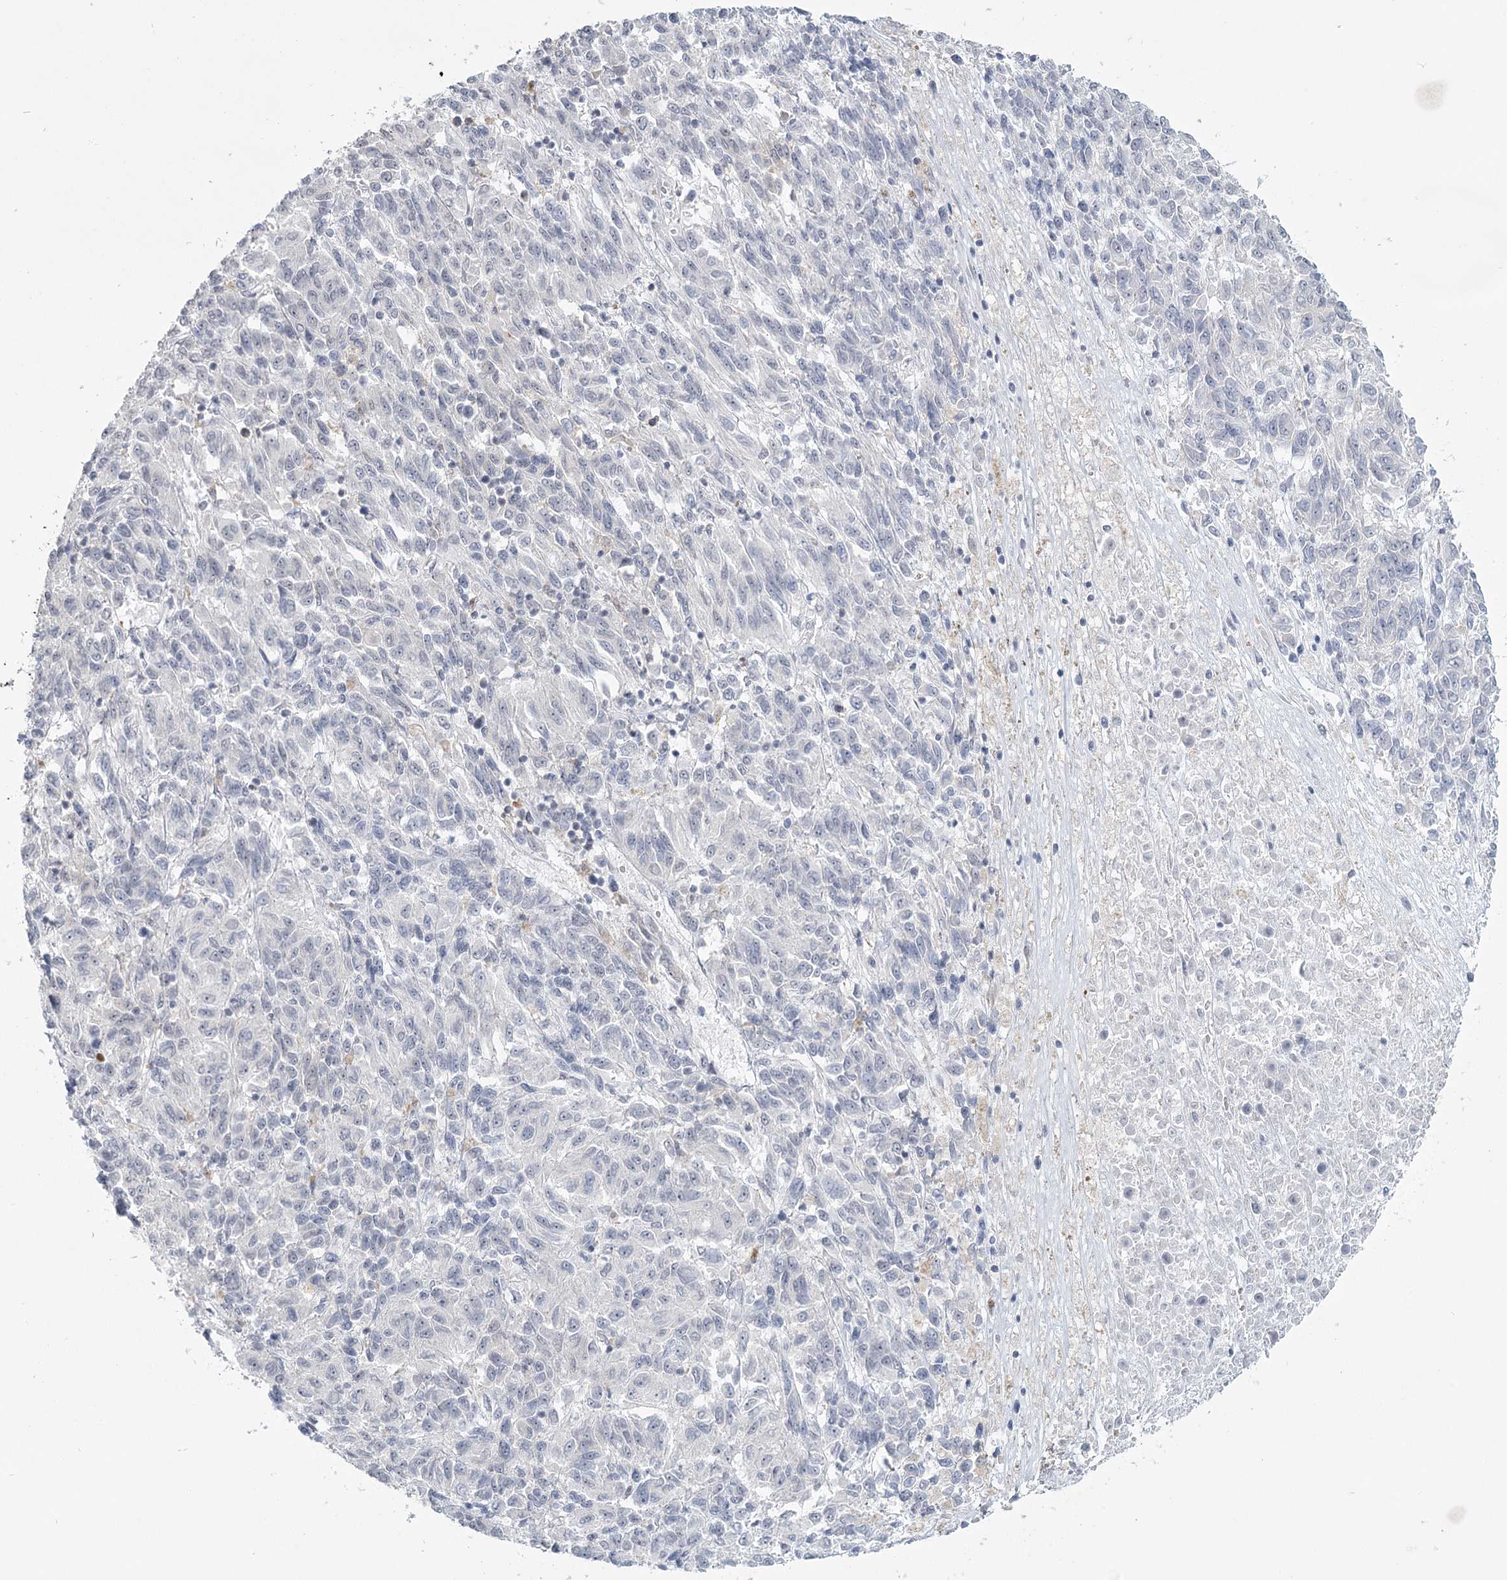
{"staining": {"intensity": "negative", "quantity": "none", "location": "none"}, "tissue": "melanoma", "cell_type": "Tumor cells", "image_type": "cancer", "snomed": [{"axis": "morphology", "description": "Malignant melanoma, Metastatic site"}, {"axis": "topography", "description": "Lung"}], "caption": "Melanoma was stained to show a protein in brown. There is no significant staining in tumor cells.", "gene": "TMEM70", "patient": {"sex": "male", "age": 64}}